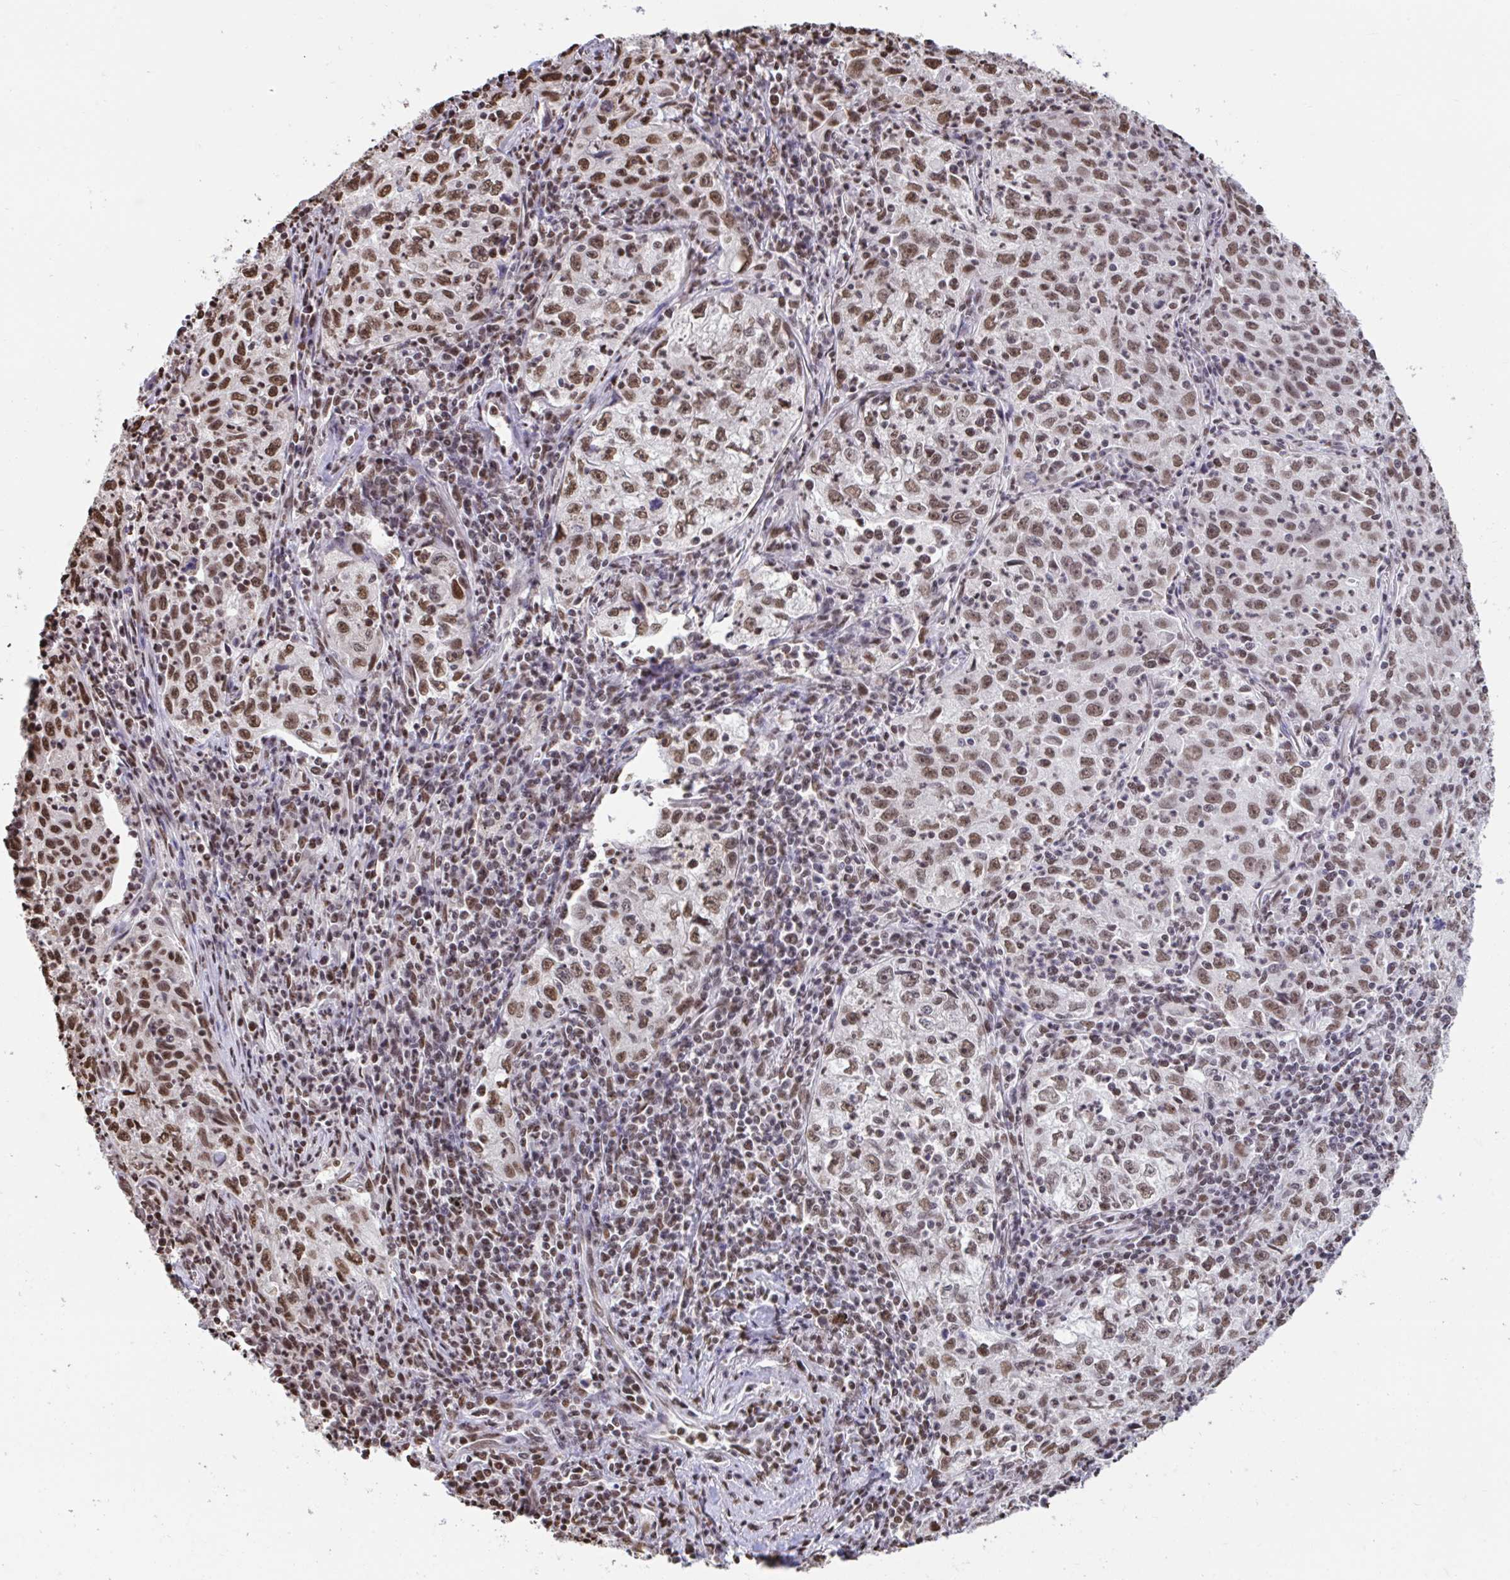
{"staining": {"intensity": "moderate", "quantity": ">75%", "location": "nuclear"}, "tissue": "lung cancer", "cell_type": "Tumor cells", "image_type": "cancer", "snomed": [{"axis": "morphology", "description": "Squamous cell carcinoma, NOS"}, {"axis": "topography", "description": "Lung"}], "caption": "A brown stain labels moderate nuclear expression of a protein in lung cancer (squamous cell carcinoma) tumor cells.", "gene": "HNRNPDL", "patient": {"sex": "male", "age": 71}}